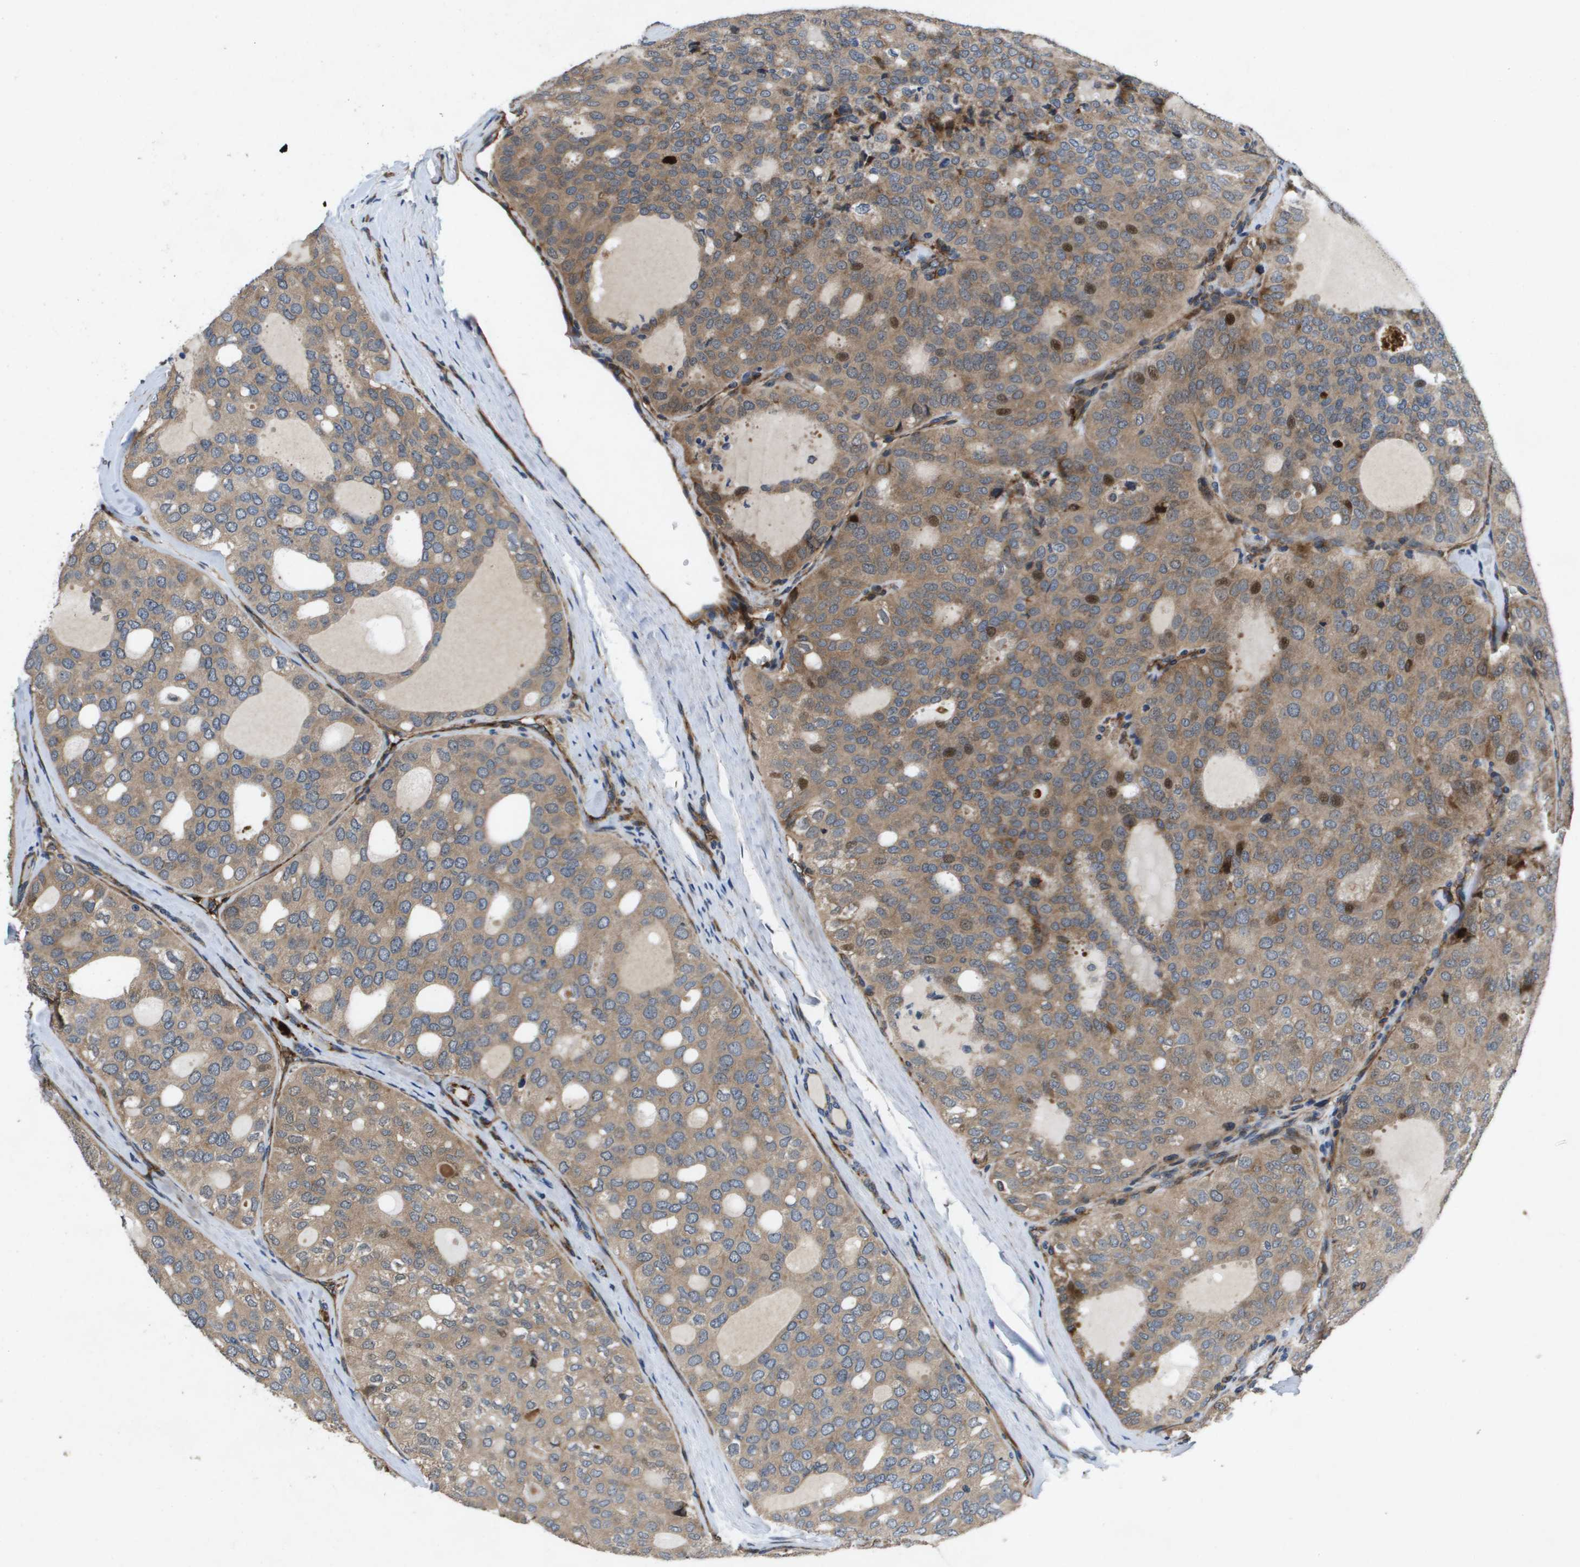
{"staining": {"intensity": "weak", "quantity": ">75%", "location": "cytoplasmic/membranous,nuclear"}, "tissue": "thyroid cancer", "cell_type": "Tumor cells", "image_type": "cancer", "snomed": [{"axis": "morphology", "description": "Follicular adenoma carcinoma, NOS"}, {"axis": "topography", "description": "Thyroid gland"}], "caption": "Thyroid cancer stained for a protein demonstrates weak cytoplasmic/membranous and nuclear positivity in tumor cells. Nuclei are stained in blue.", "gene": "ENTPD2", "patient": {"sex": "male", "age": 75}}